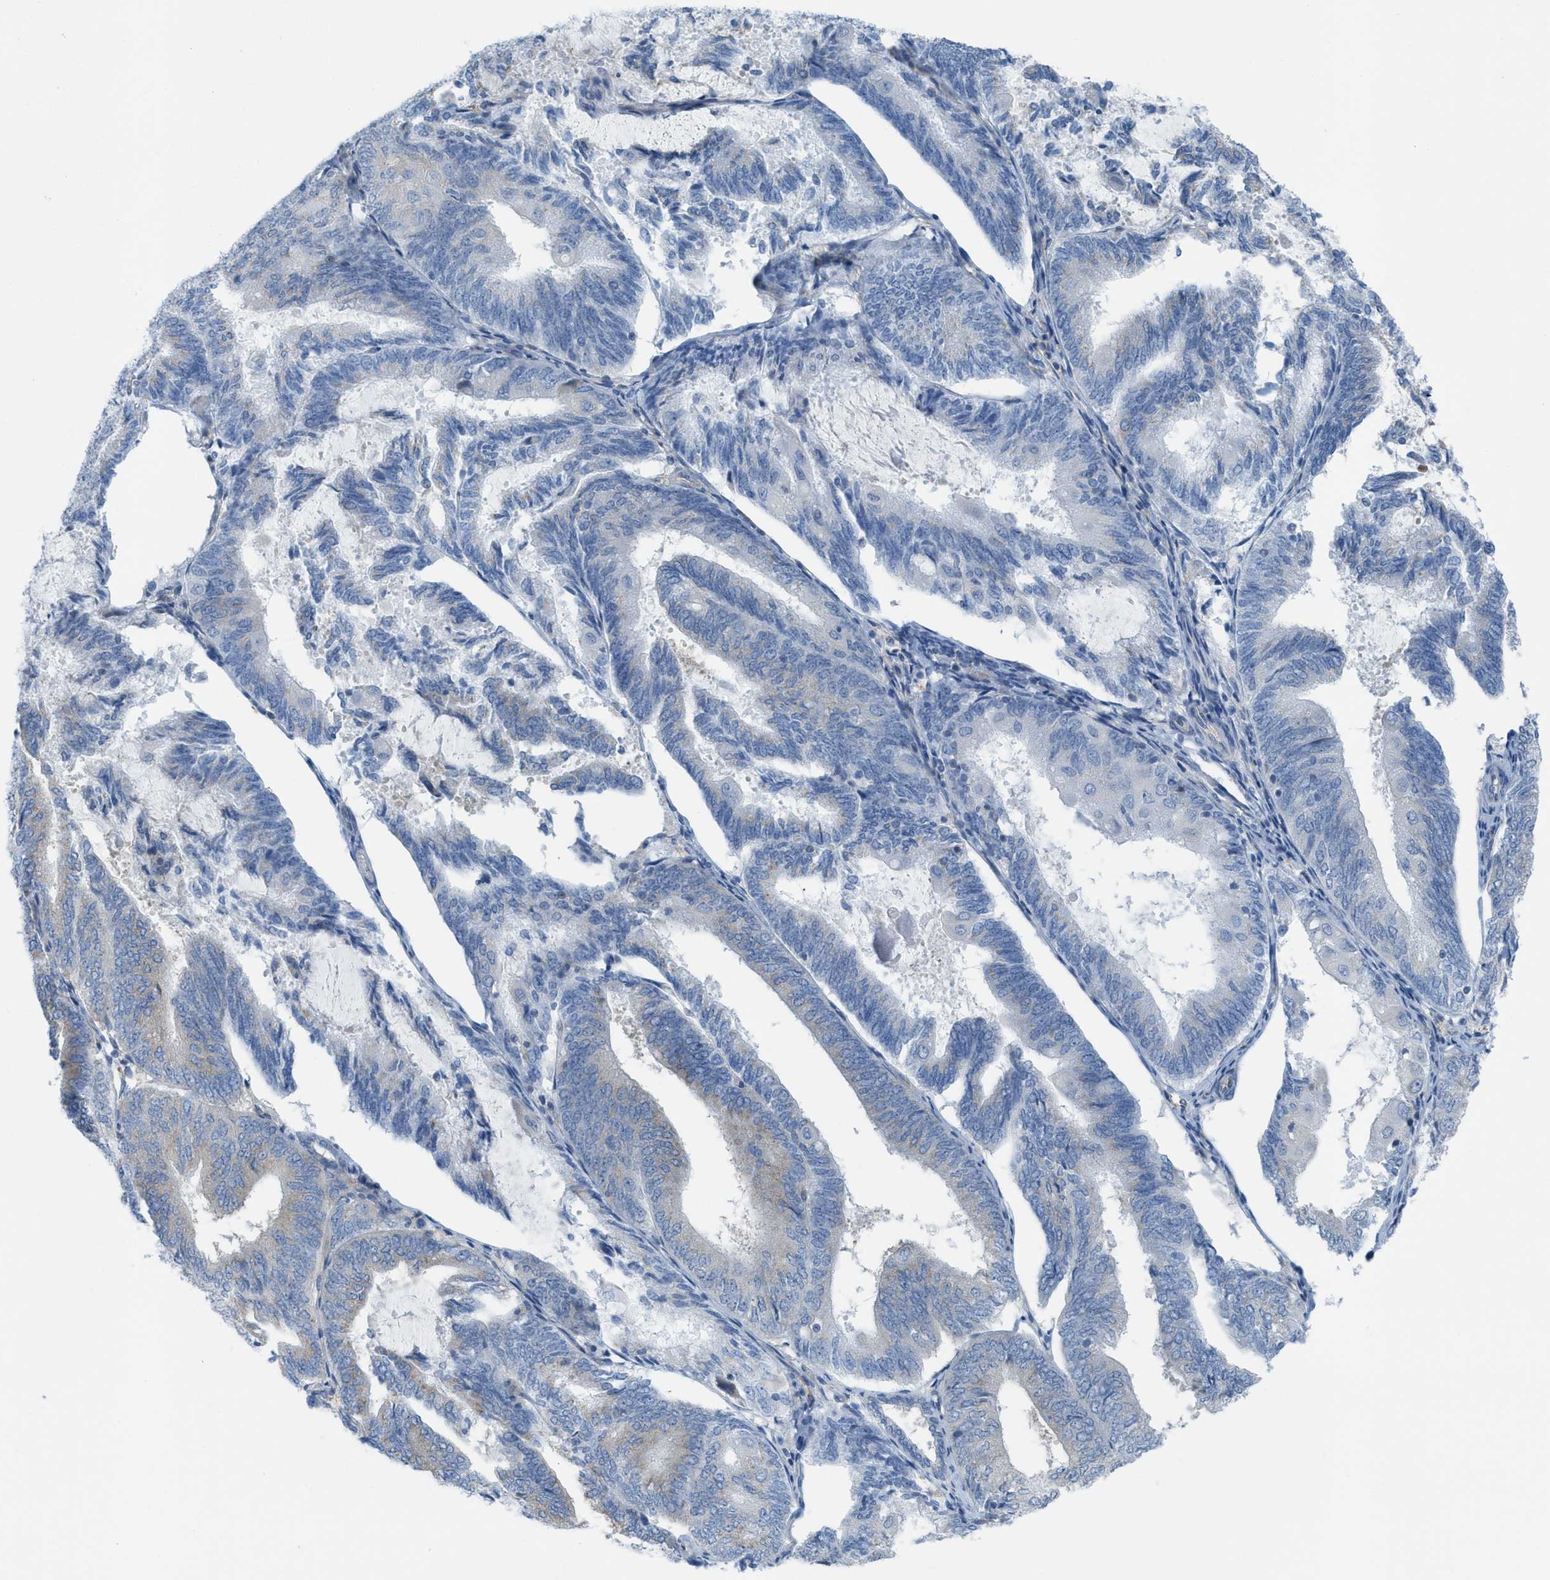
{"staining": {"intensity": "negative", "quantity": "none", "location": "none"}, "tissue": "endometrial cancer", "cell_type": "Tumor cells", "image_type": "cancer", "snomed": [{"axis": "morphology", "description": "Adenocarcinoma, NOS"}, {"axis": "topography", "description": "Endometrium"}], "caption": "Photomicrograph shows no protein expression in tumor cells of adenocarcinoma (endometrial) tissue.", "gene": "ASGR1", "patient": {"sex": "female", "age": 81}}